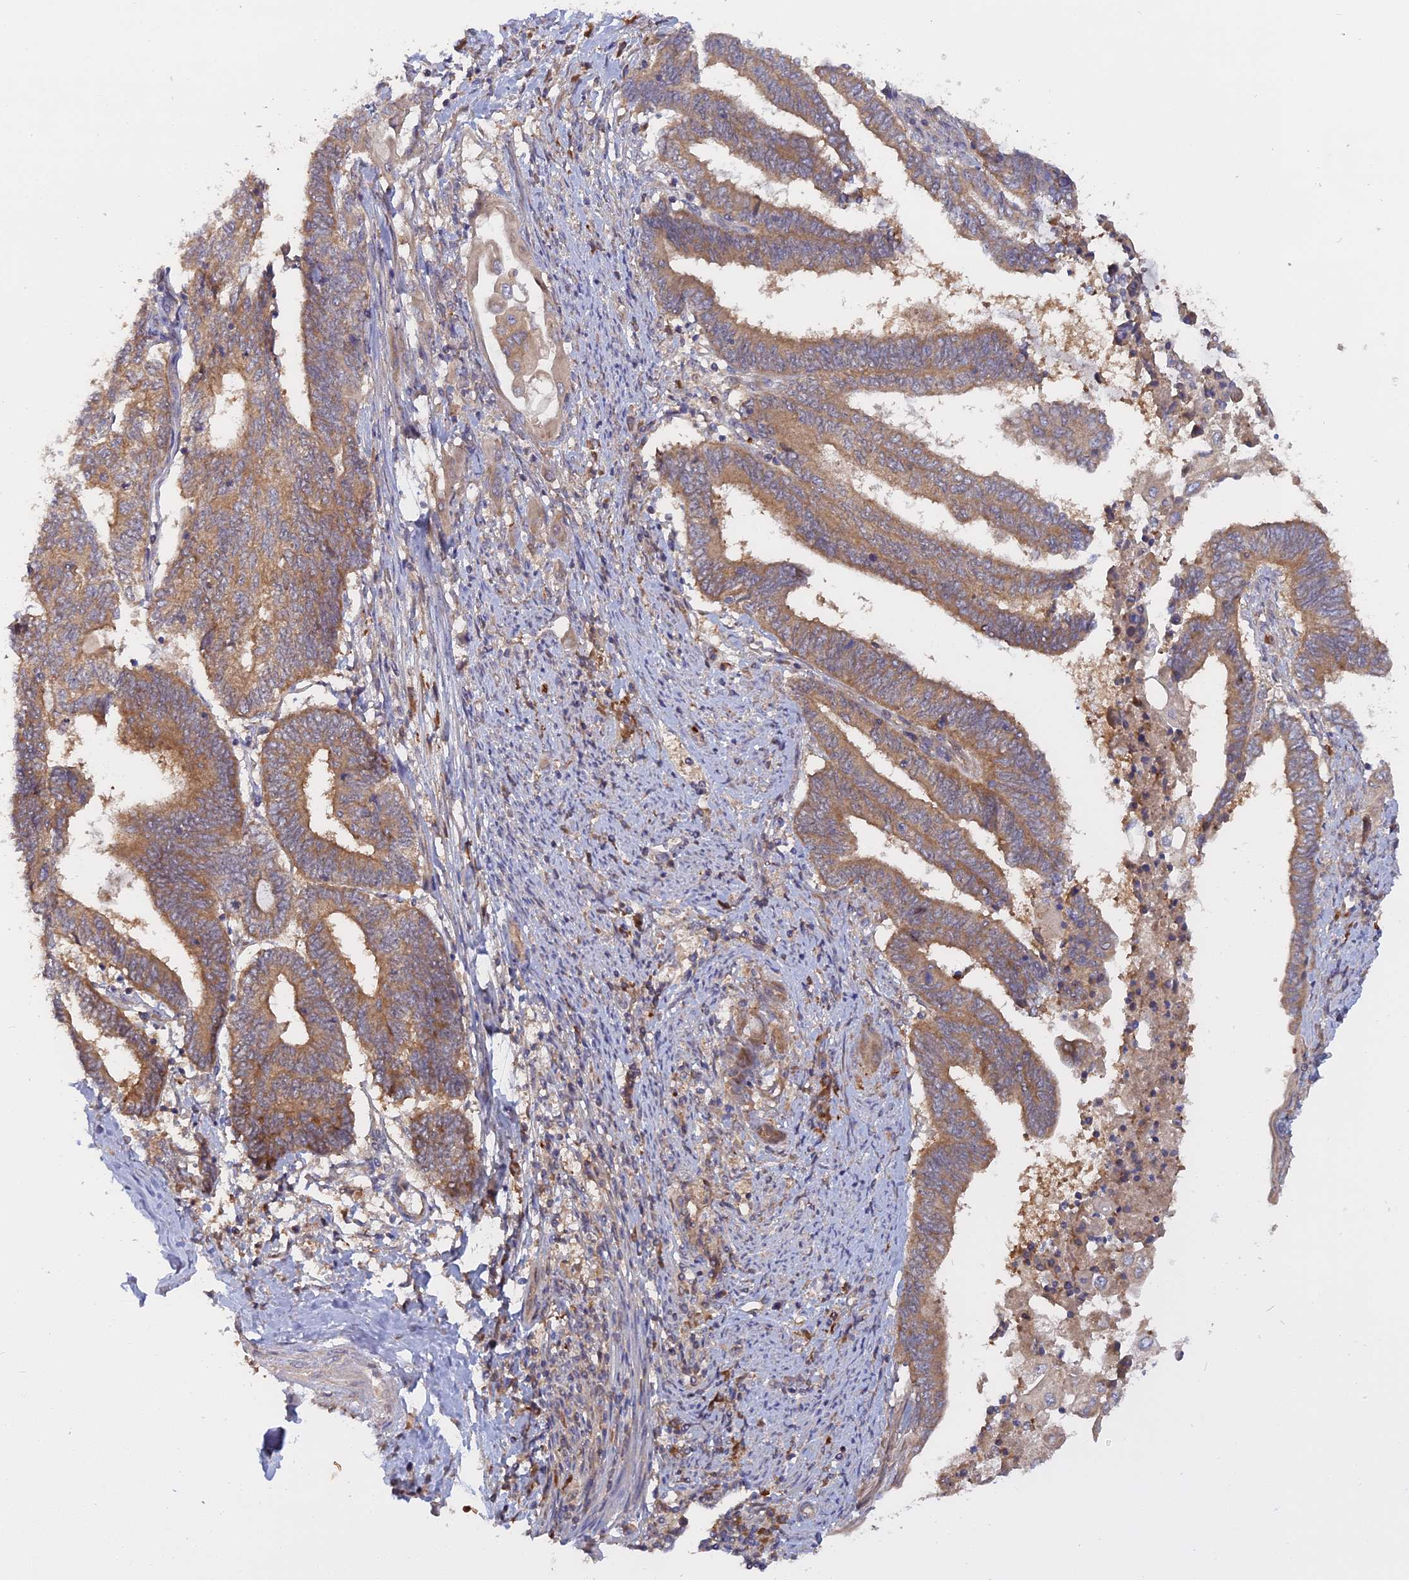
{"staining": {"intensity": "moderate", "quantity": ">75%", "location": "cytoplasmic/membranous"}, "tissue": "endometrial cancer", "cell_type": "Tumor cells", "image_type": "cancer", "snomed": [{"axis": "morphology", "description": "Adenocarcinoma, NOS"}, {"axis": "topography", "description": "Uterus"}, {"axis": "topography", "description": "Endometrium"}], "caption": "Immunohistochemistry (IHC) image of neoplastic tissue: human endometrial cancer (adenocarcinoma) stained using immunohistochemistry (IHC) exhibits medium levels of moderate protein expression localized specifically in the cytoplasmic/membranous of tumor cells, appearing as a cytoplasmic/membranous brown color.", "gene": "IL21R", "patient": {"sex": "female", "age": 70}}